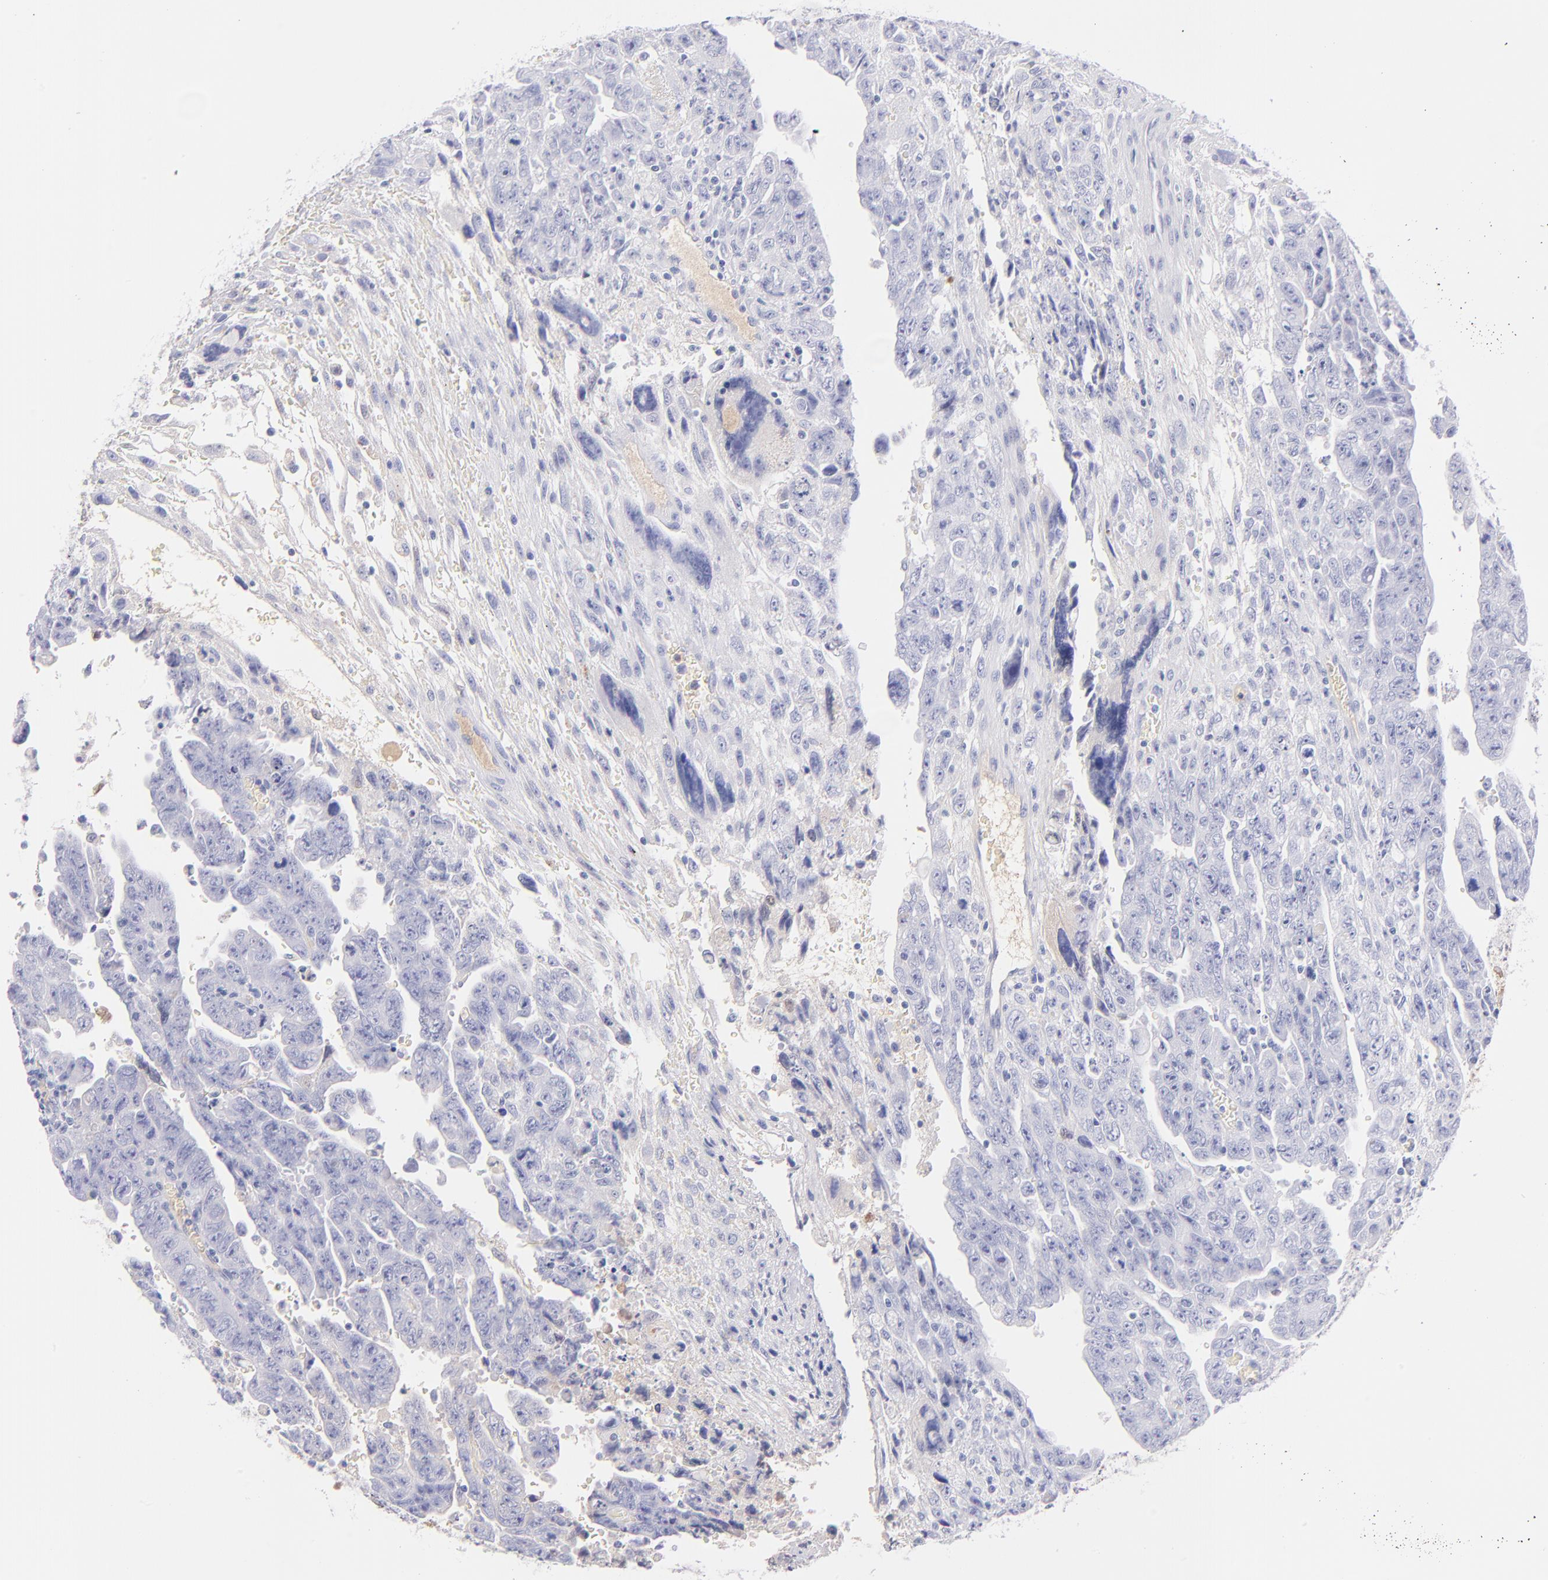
{"staining": {"intensity": "negative", "quantity": "none", "location": "none"}, "tissue": "testis cancer", "cell_type": "Tumor cells", "image_type": "cancer", "snomed": [{"axis": "morphology", "description": "Carcinoma, Embryonal, NOS"}, {"axis": "topography", "description": "Testis"}], "caption": "A high-resolution image shows IHC staining of embryonal carcinoma (testis), which displays no significant positivity in tumor cells. Brightfield microscopy of immunohistochemistry stained with DAB (brown) and hematoxylin (blue), captured at high magnification.", "gene": "HP", "patient": {"sex": "male", "age": 28}}